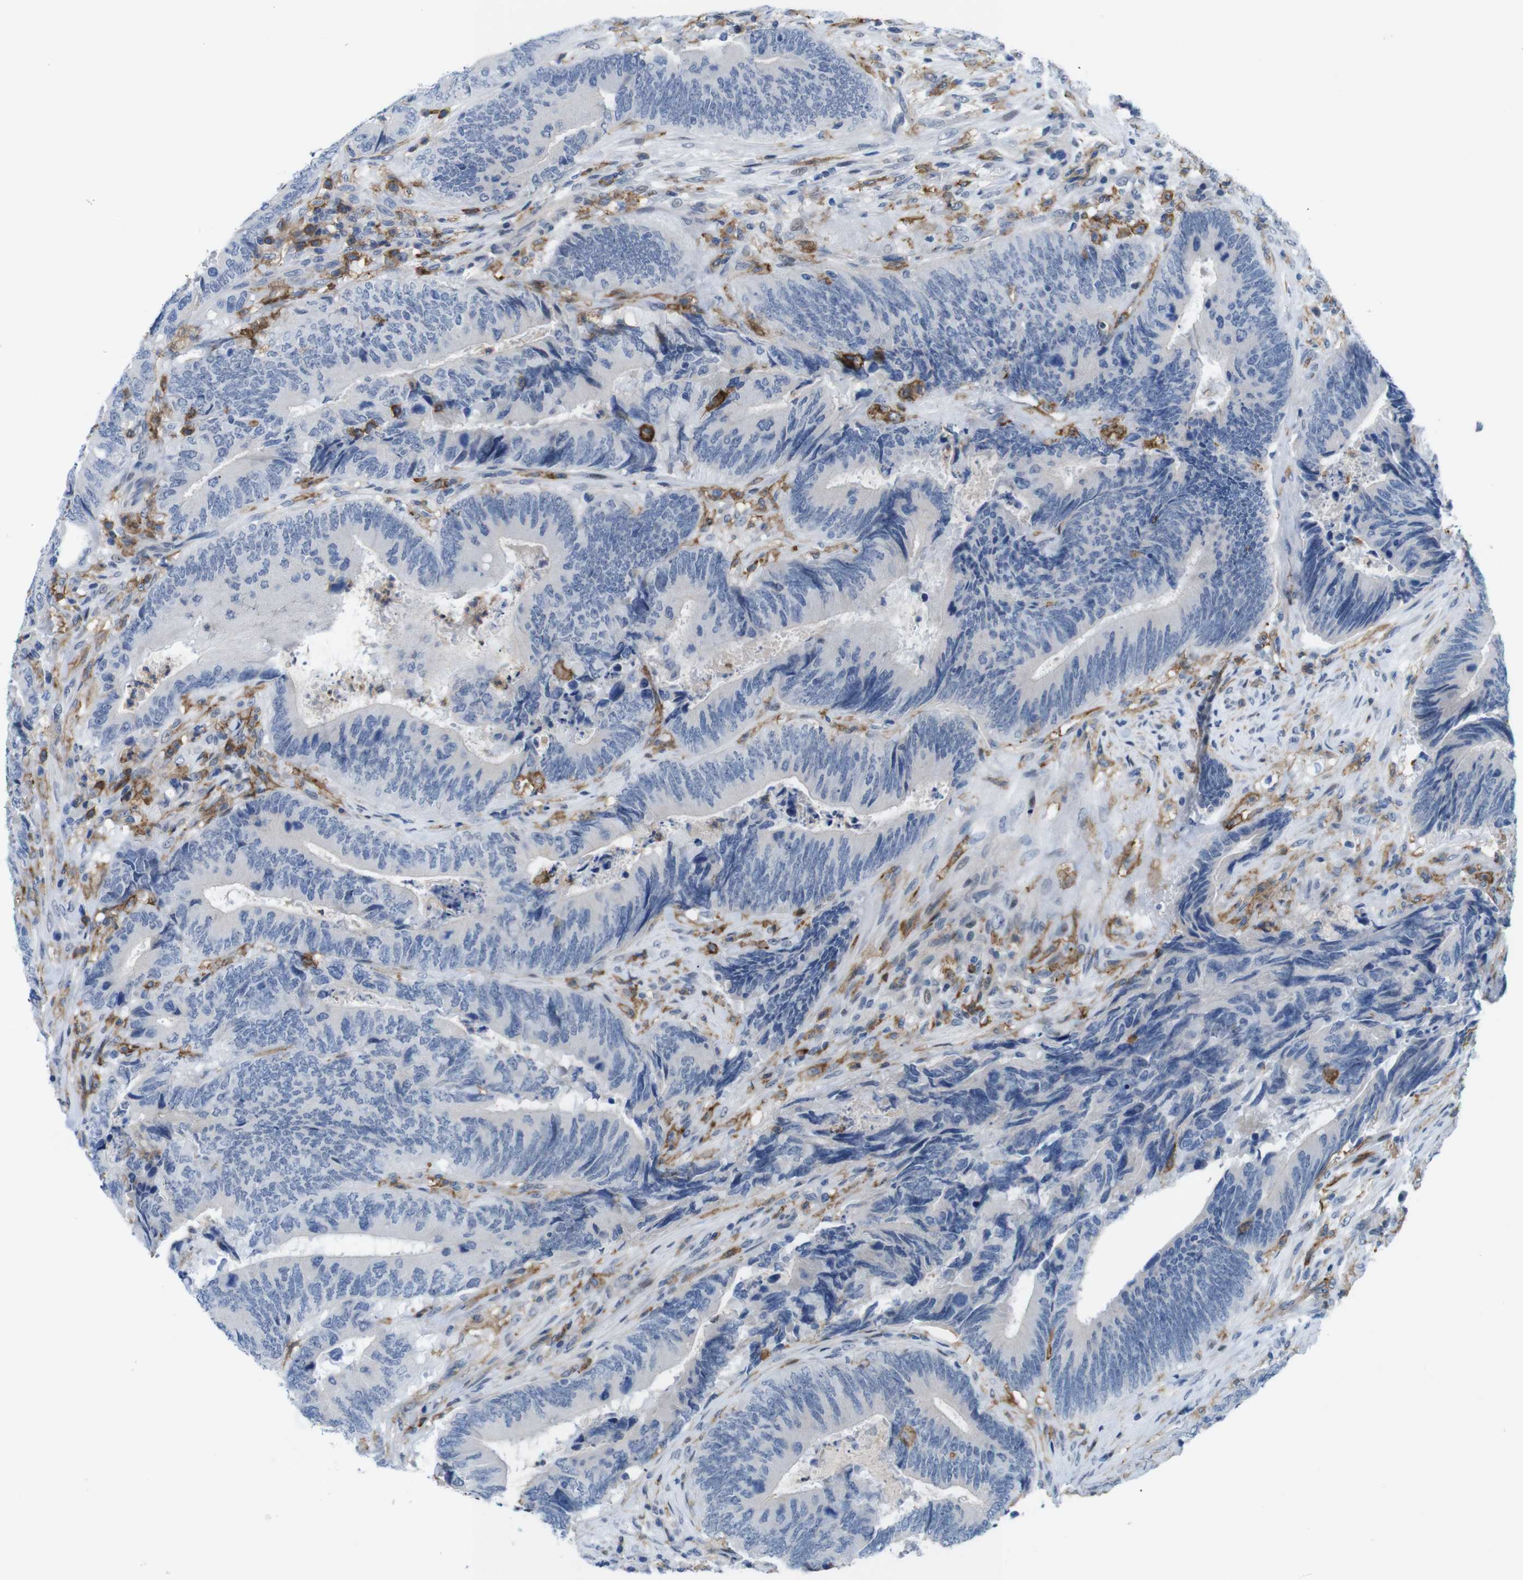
{"staining": {"intensity": "negative", "quantity": "none", "location": "none"}, "tissue": "colorectal cancer", "cell_type": "Tumor cells", "image_type": "cancer", "snomed": [{"axis": "morphology", "description": "Normal tissue, NOS"}, {"axis": "morphology", "description": "Adenocarcinoma, NOS"}, {"axis": "topography", "description": "Colon"}], "caption": "The micrograph demonstrates no staining of tumor cells in colorectal cancer (adenocarcinoma).", "gene": "CD300C", "patient": {"sex": "male", "age": 56}}